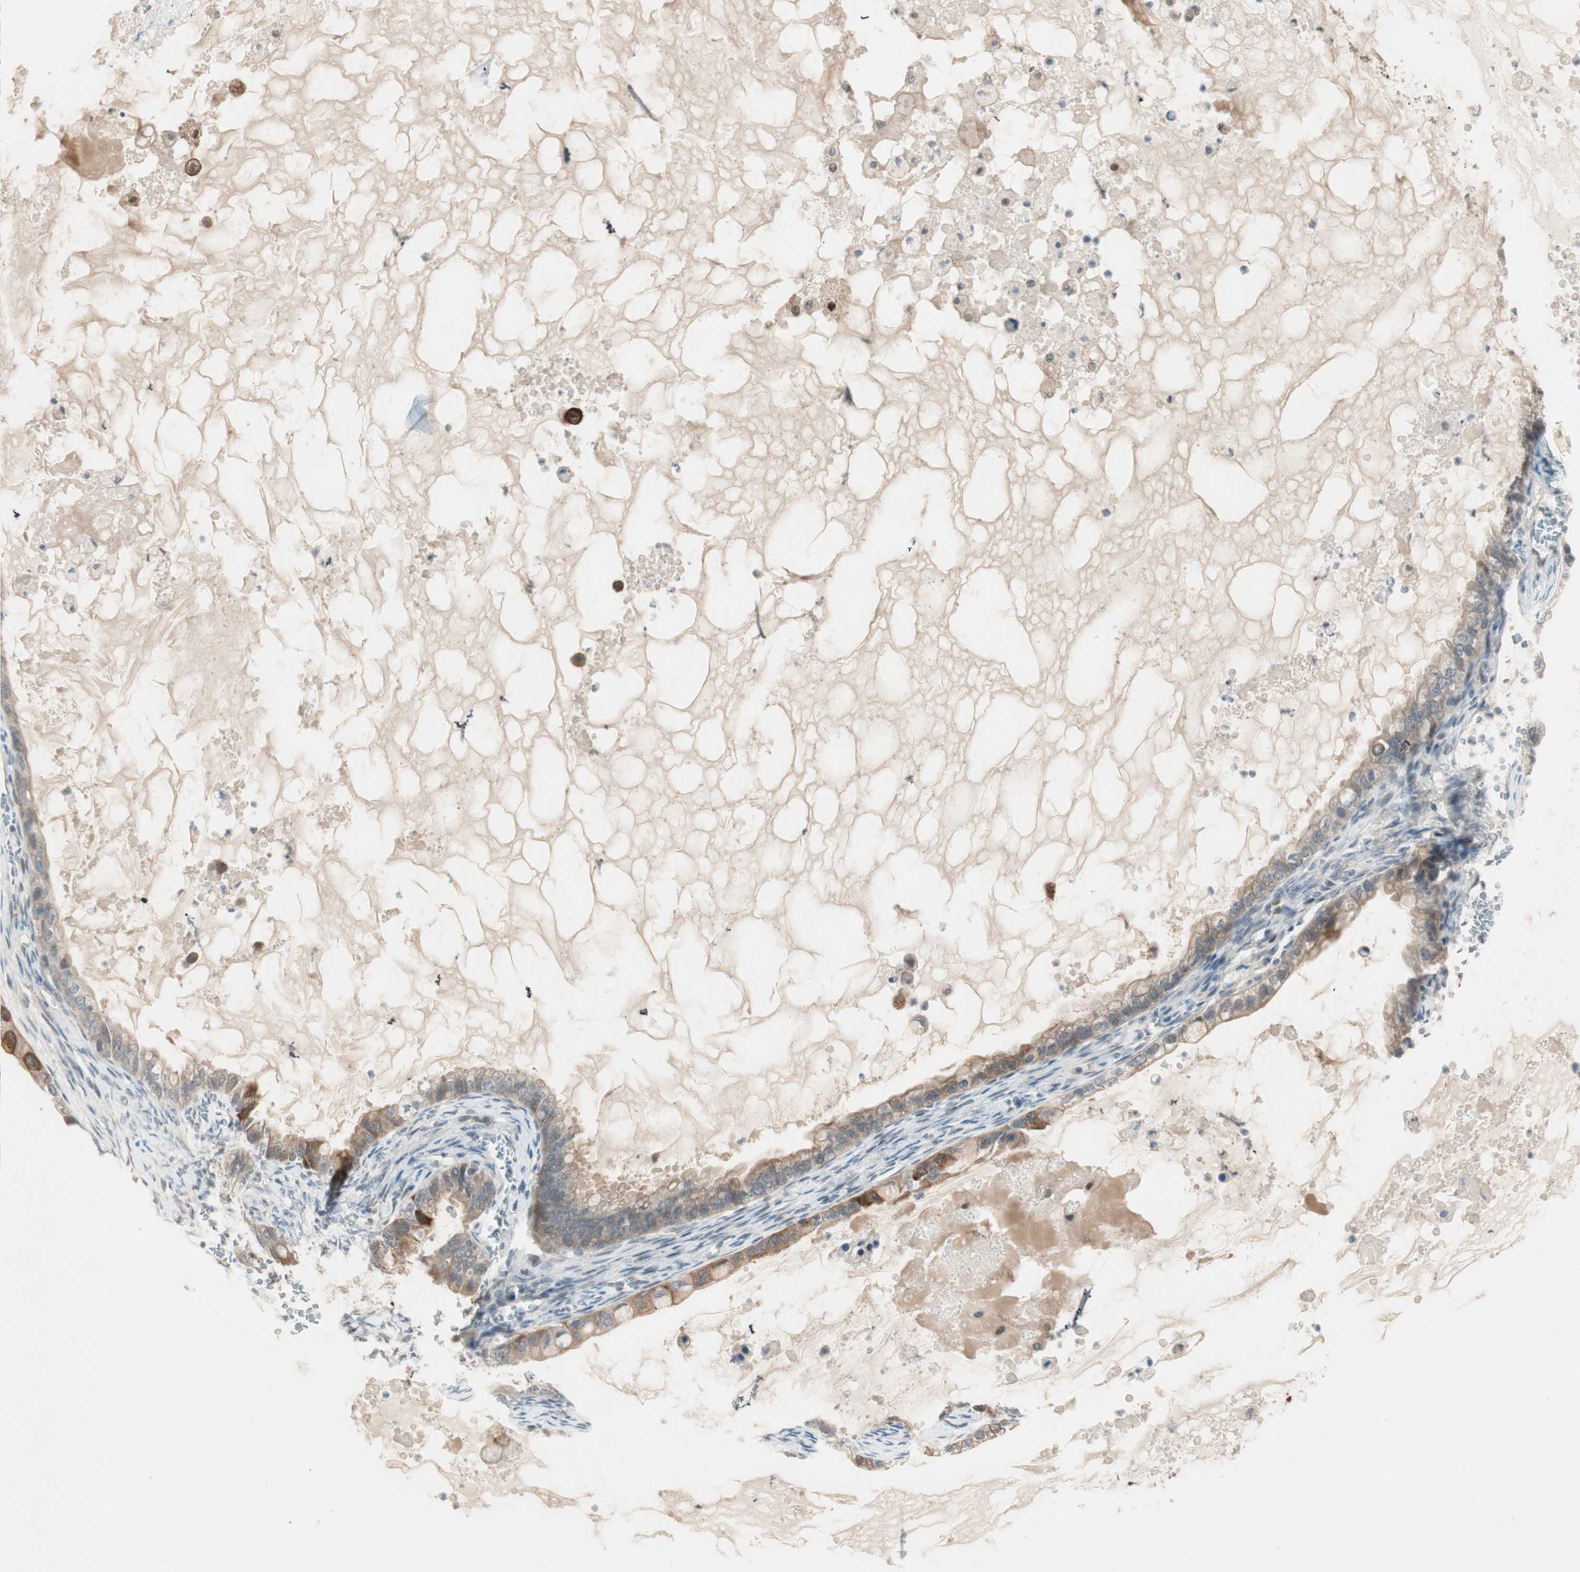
{"staining": {"intensity": "moderate", "quantity": "25%-75%", "location": "cytoplasmic/membranous"}, "tissue": "ovarian cancer", "cell_type": "Tumor cells", "image_type": "cancer", "snomed": [{"axis": "morphology", "description": "Cystadenocarcinoma, mucinous, NOS"}, {"axis": "topography", "description": "Ovary"}], "caption": "Brown immunohistochemical staining in ovarian cancer demonstrates moderate cytoplasmic/membranous expression in about 25%-75% of tumor cells. (DAB (3,3'-diaminobenzidine) IHC with brightfield microscopy, high magnification).", "gene": "RTL6", "patient": {"sex": "female", "age": 80}}